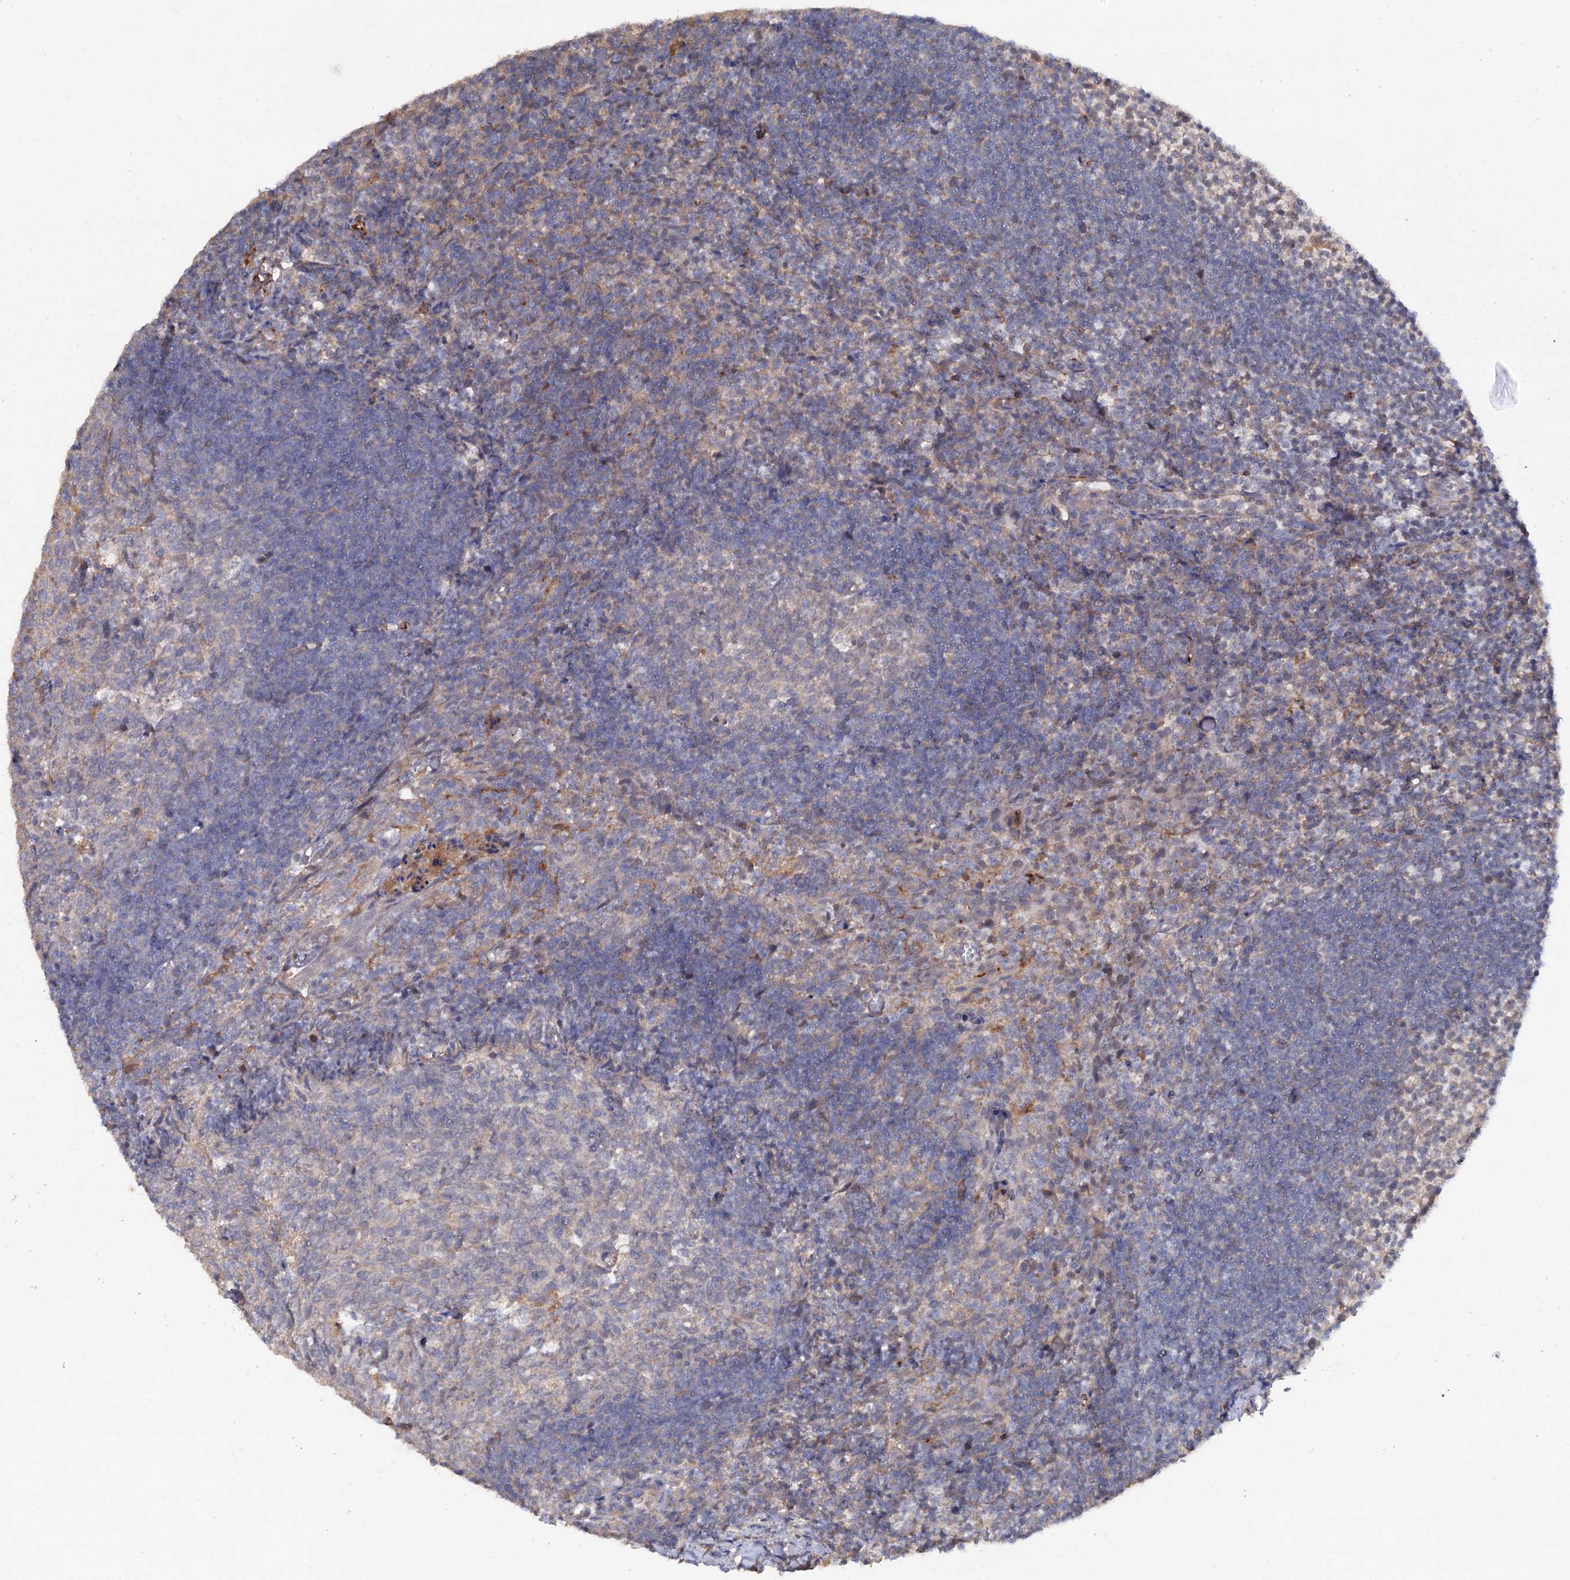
{"staining": {"intensity": "moderate", "quantity": "25%-75%", "location": "cytoplasmic/membranous"}, "tissue": "tonsil", "cell_type": "Germinal center cells", "image_type": "normal", "snomed": [{"axis": "morphology", "description": "Normal tissue, NOS"}, {"axis": "topography", "description": "Tonsil"}], "caption": "About 25%-75% of germinal center cells in unremarkable human tonsil demonstrate moderate cytoplasmic/membranous protein staining as visualized by brown immunohistochemical staining.", "gene": "NUDCD2", "patient": {"sex": "female", "age": 10}}